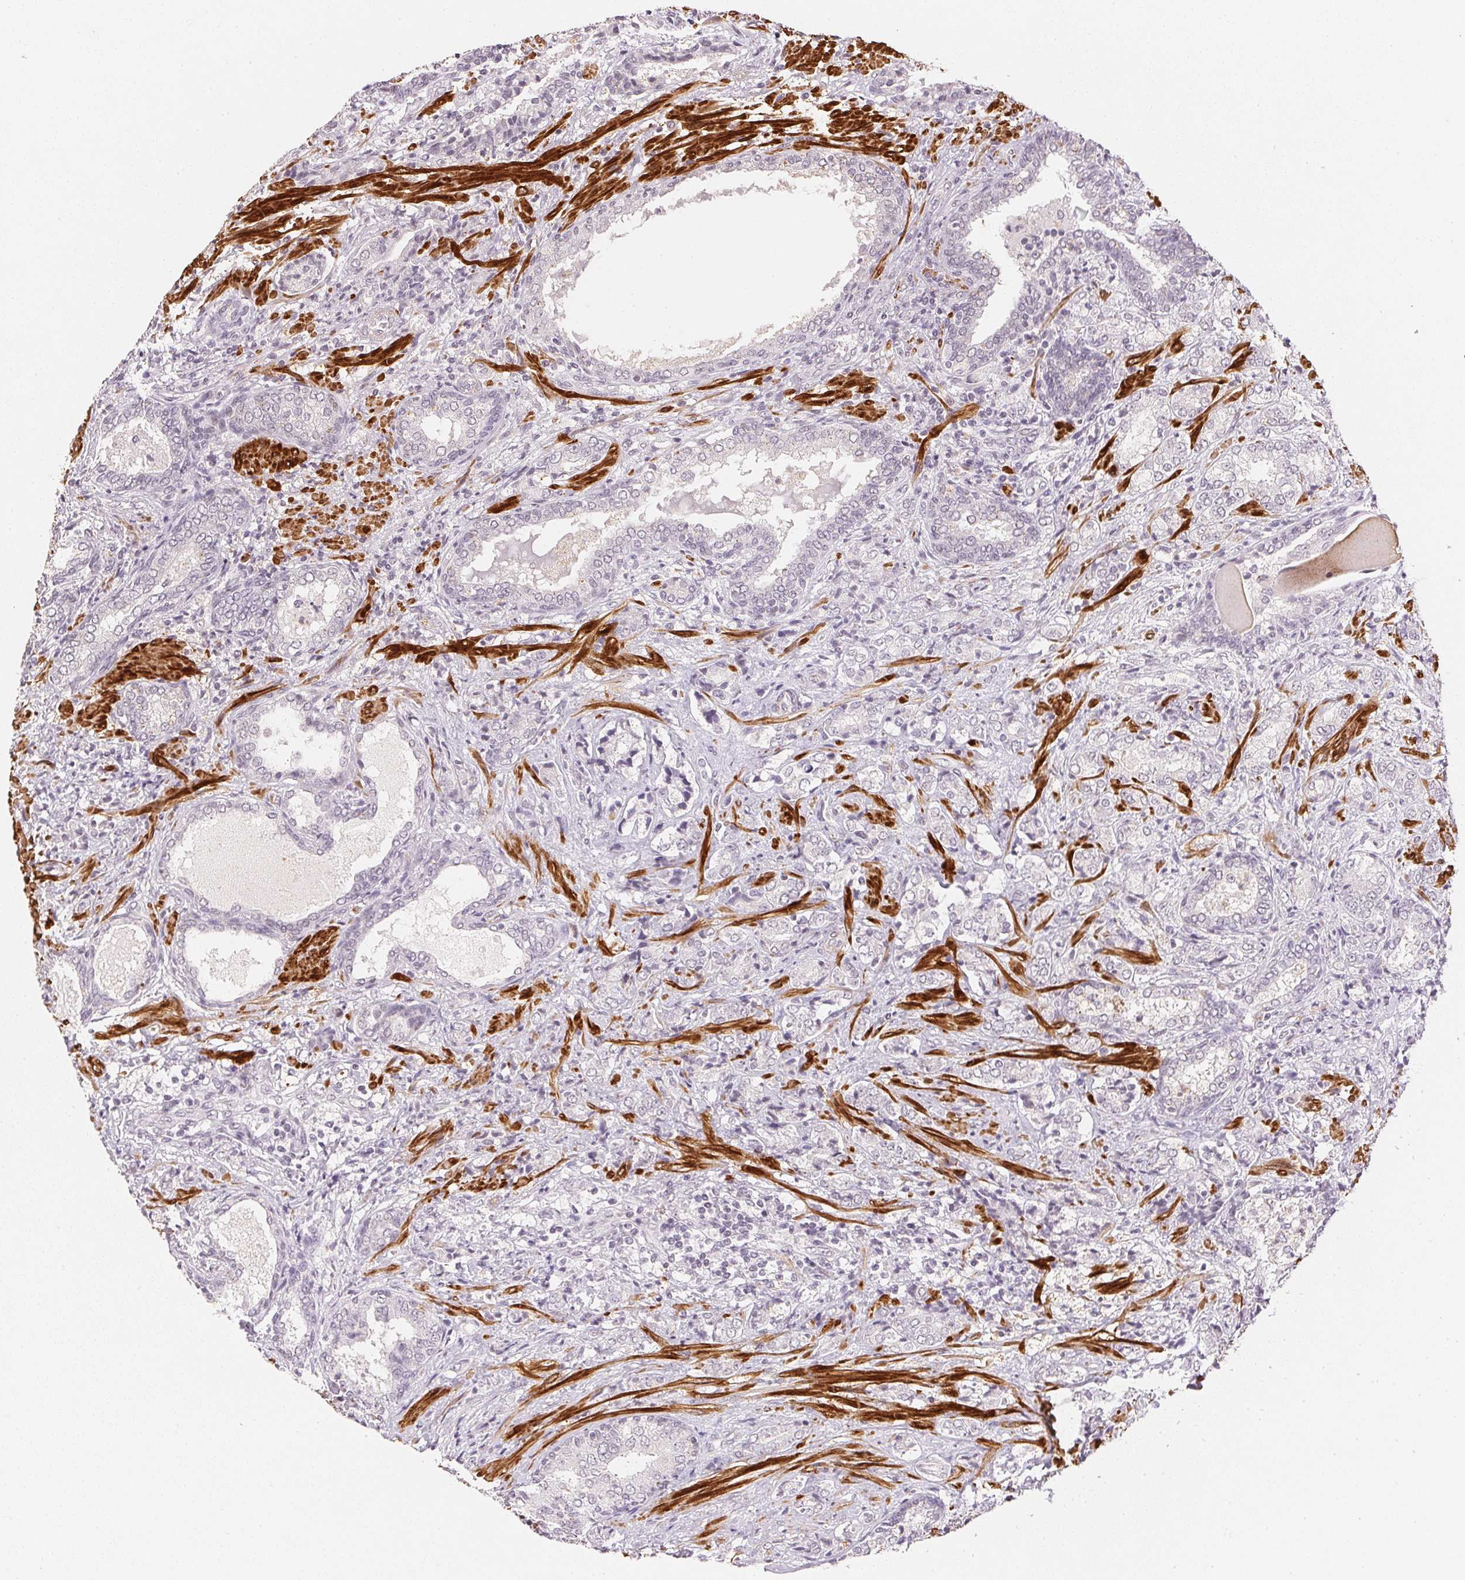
{"staining": {"intensity": "negative", "quantity": "none", "location": "none"}, "tissue": "prostate cancer", "cell_type": "Tumor cells", "image_type": "cancer", "snomed": [{"axis": "morphology", "description": "Adenocarcinoma, High grade"}, {"axis": "topography", "description": "Prostate"}], "caption": "There is no significant expression in tumor cells of prostate adenocarcinoma (high-grade).", "gene": "SMTN", "patient": {"sex": "male", "age": 62}}